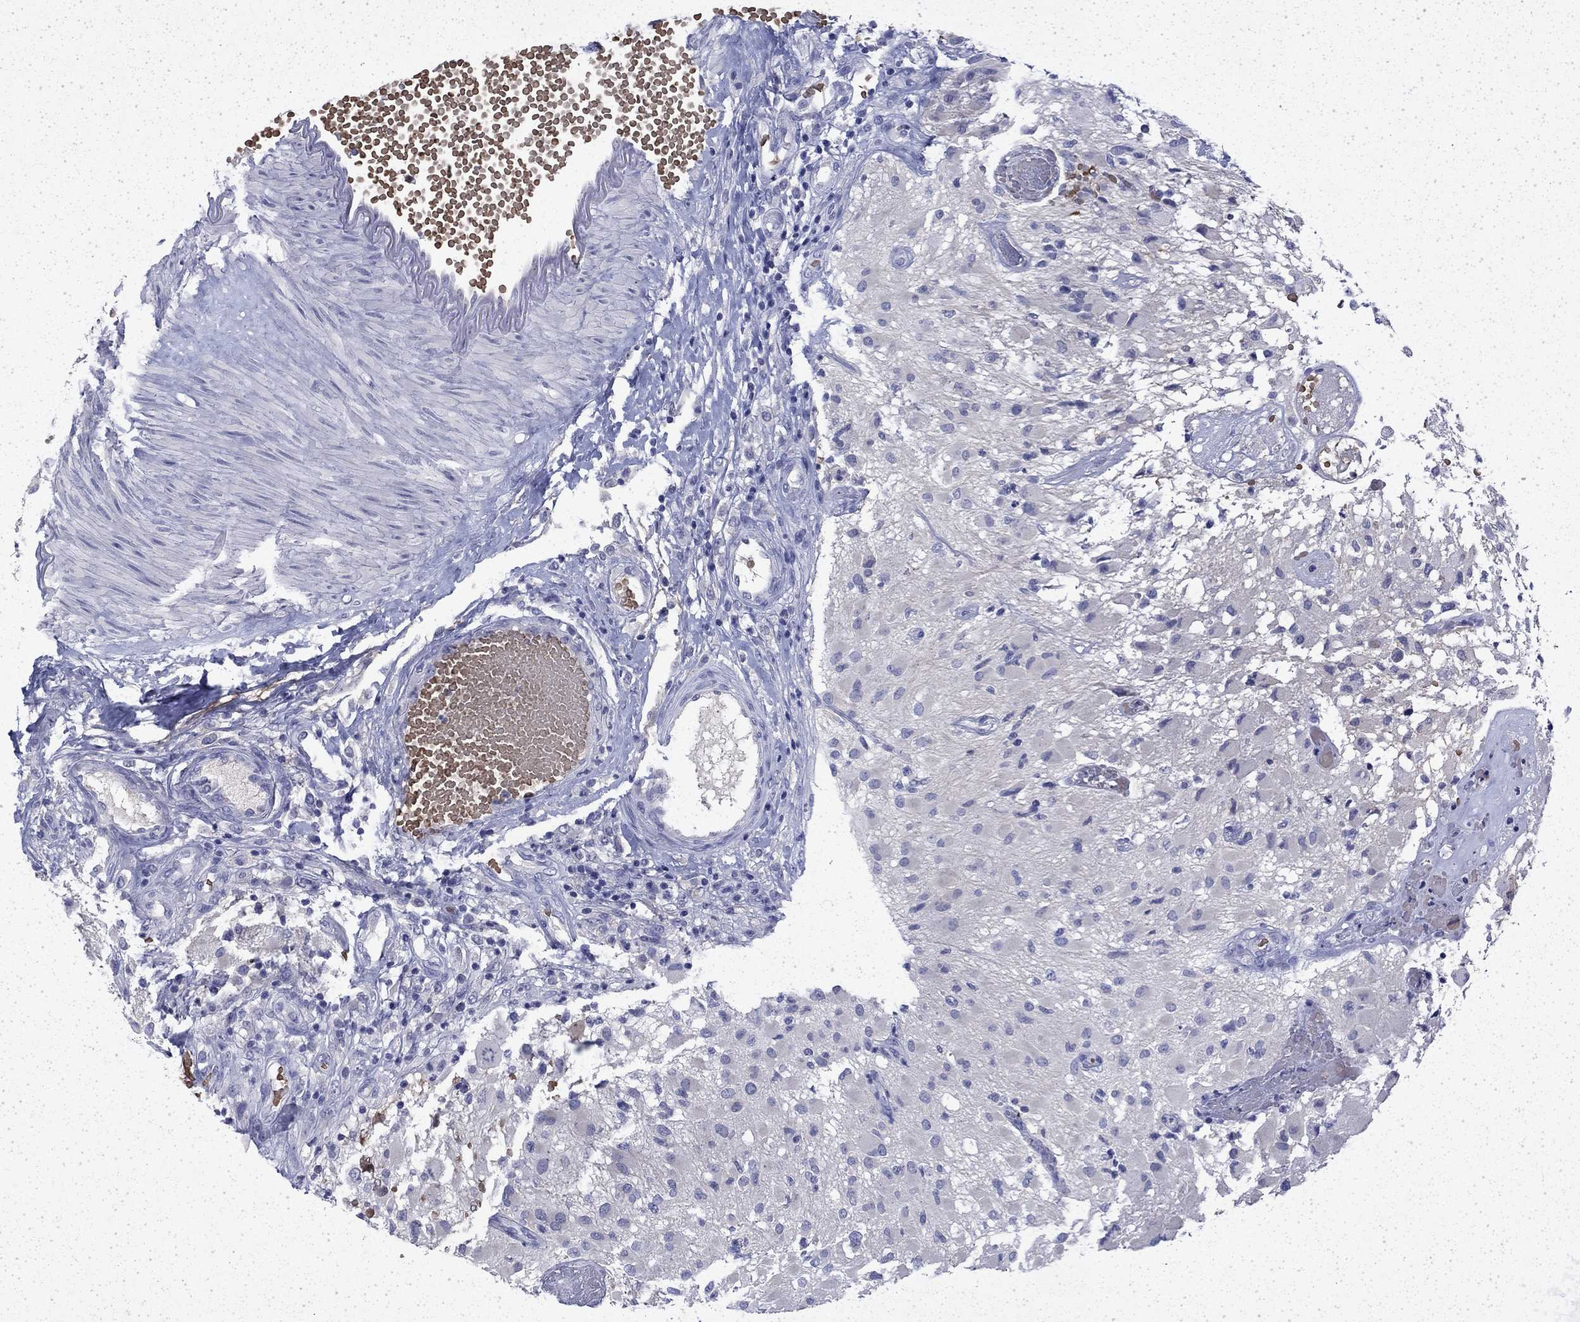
{"staining": {"intensity": "negative", "quantity": "none", "location": "none"}, "tissue": "glioma", "cell_type": "Tumor cells", "image_type": "cancer", "snomed": [{"axis": "morphology", "description": "Glioma, malignant, High grade"}, {"axis": "topography", "description": "Brain"}], "caption": "The immunohistochemistry image has no significant expression in tumor cells of glioma tissue. (Stains: DAB (3,3'-diaminobenzidine) IHC with hematoxylin counter stain, Microscopy: brightfield microscopy at high magnification).", "gene": "ENPP6", "patient": {"sex": "female", "age": 63}}